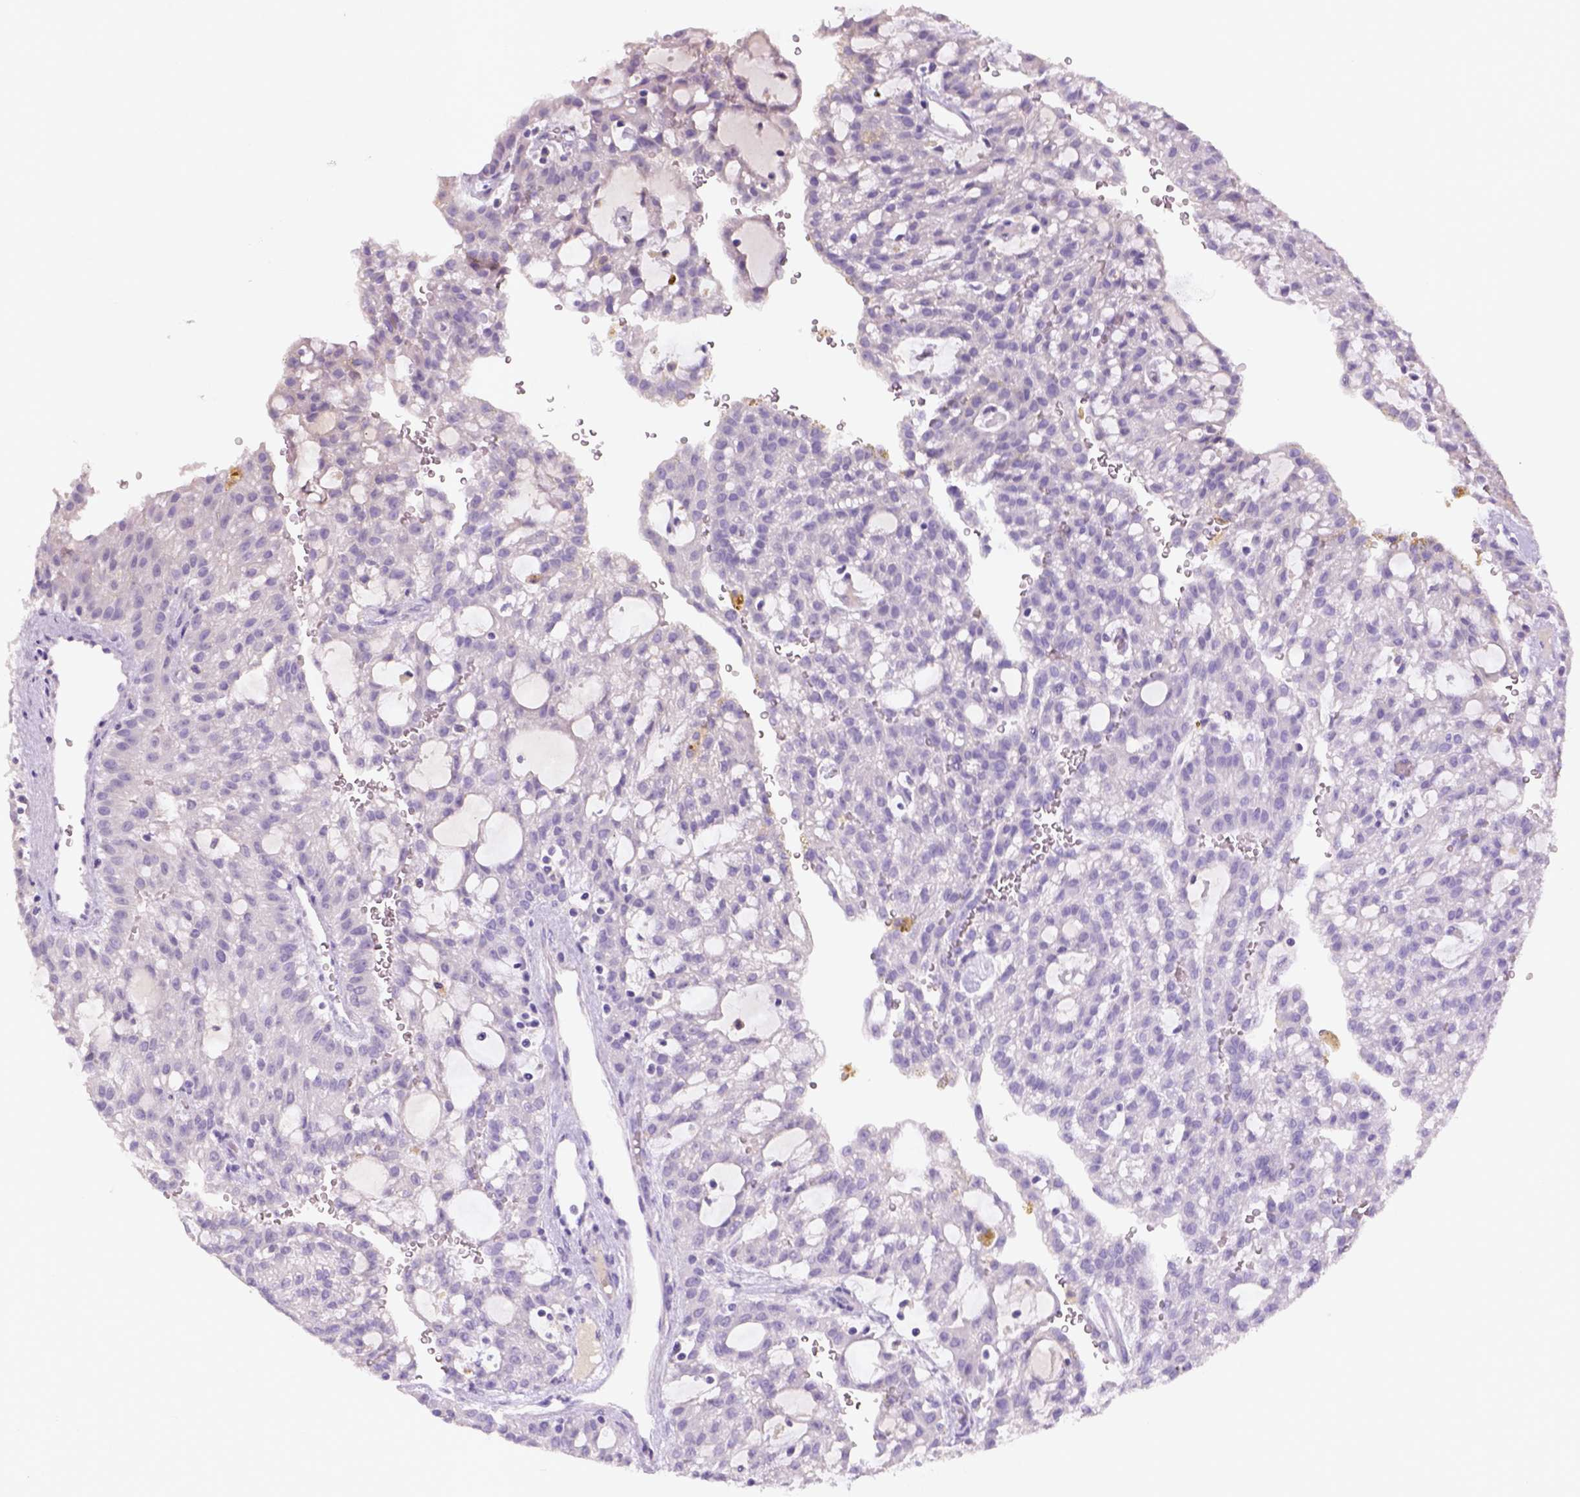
{"staining": {"intensity": "negative", "quantity": "none", "location": "none"}, "tissue": "renal cancer", "cell_type": "Tumor cells", "image_type": "cancer", "snomed": [{"axis": "morphology", "description": "Adenocarcinoma, NOS"}, {"axis": "topography", "description": "Kidney"}], "caption": "An image of renal cancer stained for a protein shows no brown staining in tumor cells.", "gene": "NLGN2", "patient": {"sex": "male", "age": 63}}